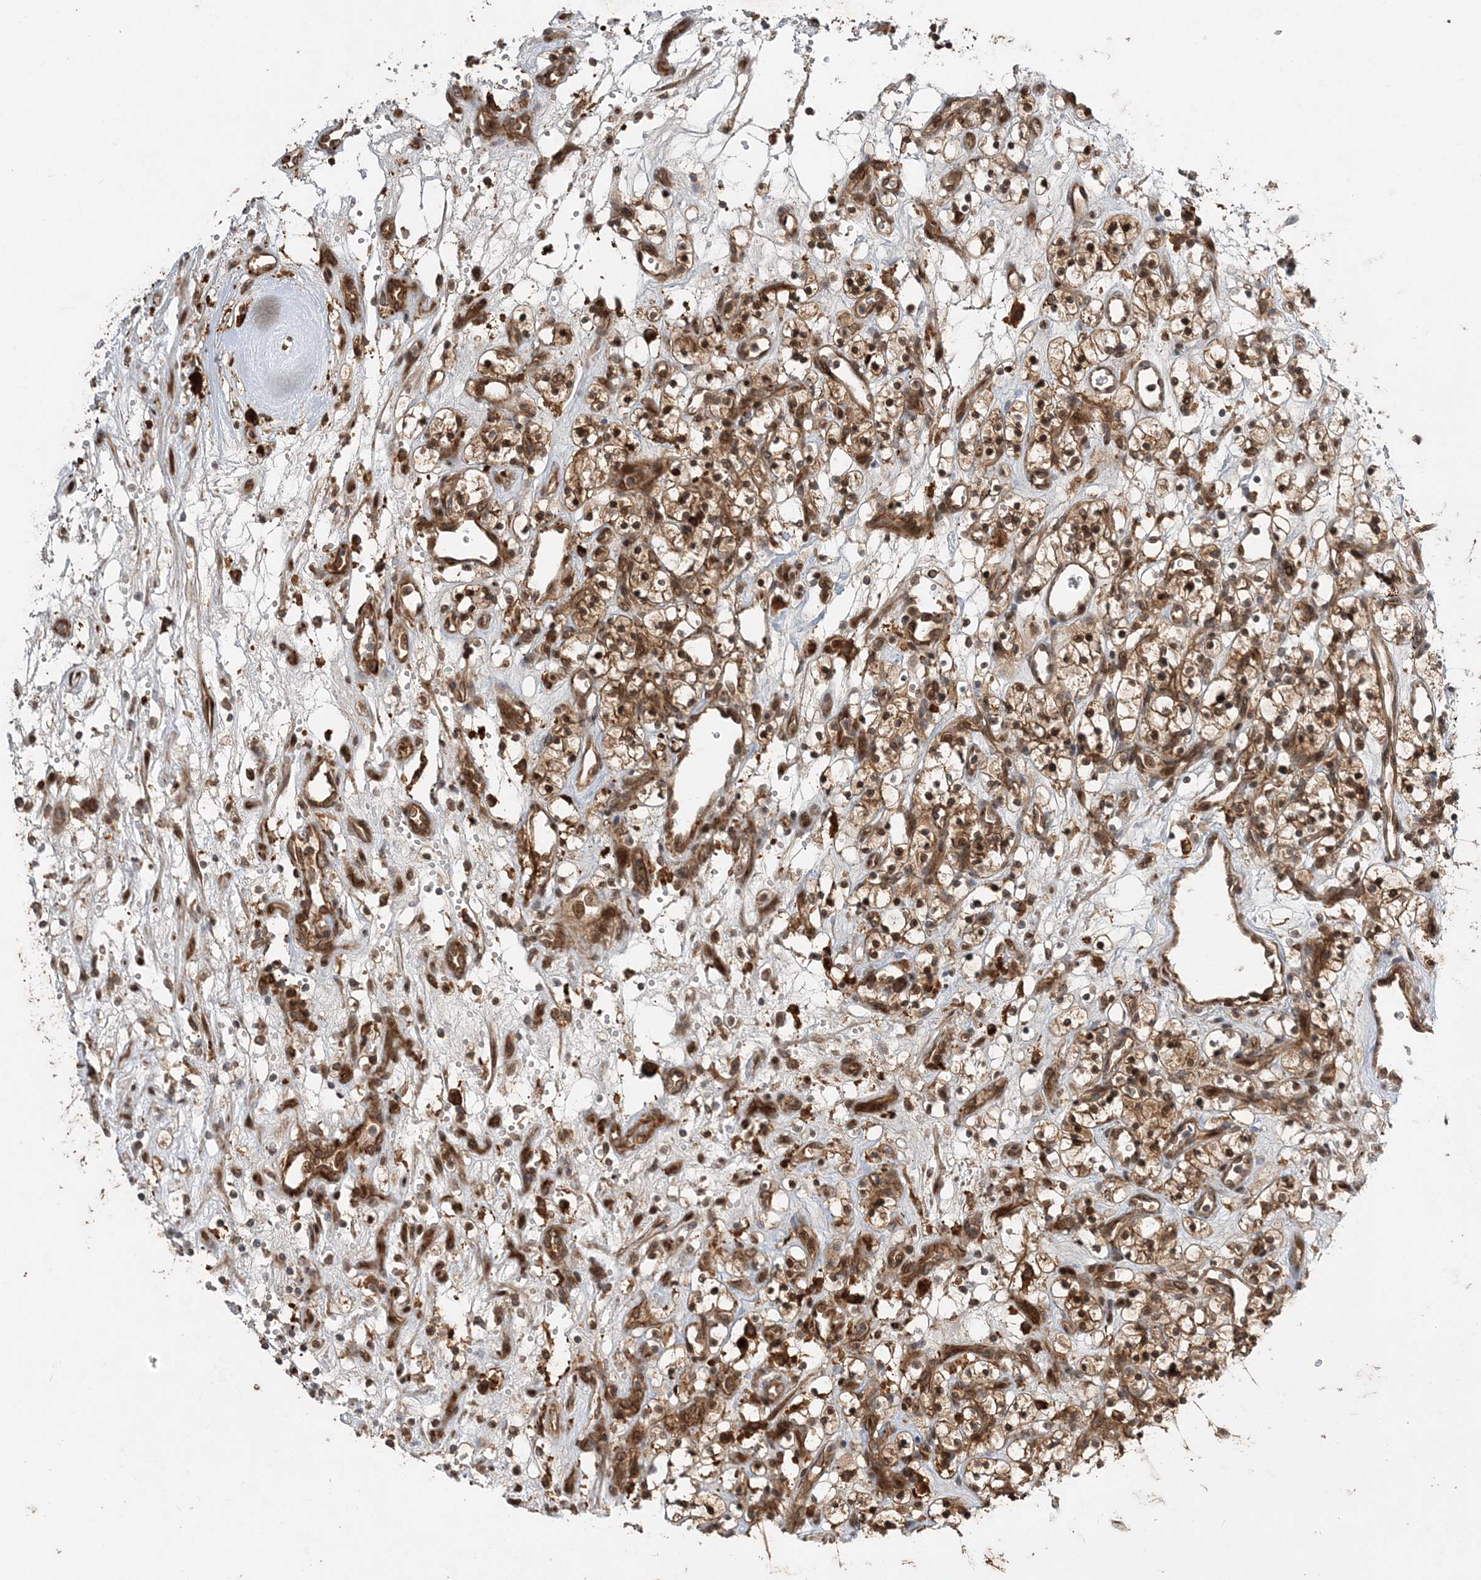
{"staining": {"intensity": "moderate", "quantity": ">75%", "location": "cytoplasmic/membranous,nuclear"}, "tissue": "renal cancer", "cell_type": "Tumor cells", "image_type": "cancer", "snomed": [{"axis": "morphology", "description": "Adenocarcinoma, NOS"}, {"axis": "topography", "description": "Kidney"}], "caption": "About >75% of tumor cells in adenocarcinoma (renal) display moderate cytoplasmic/membranous and nuclear protein expression as visualized by brown immunohistochemical staining.", "gene": "UBTD2", "patient": {"sex": "female", "age": 57}}